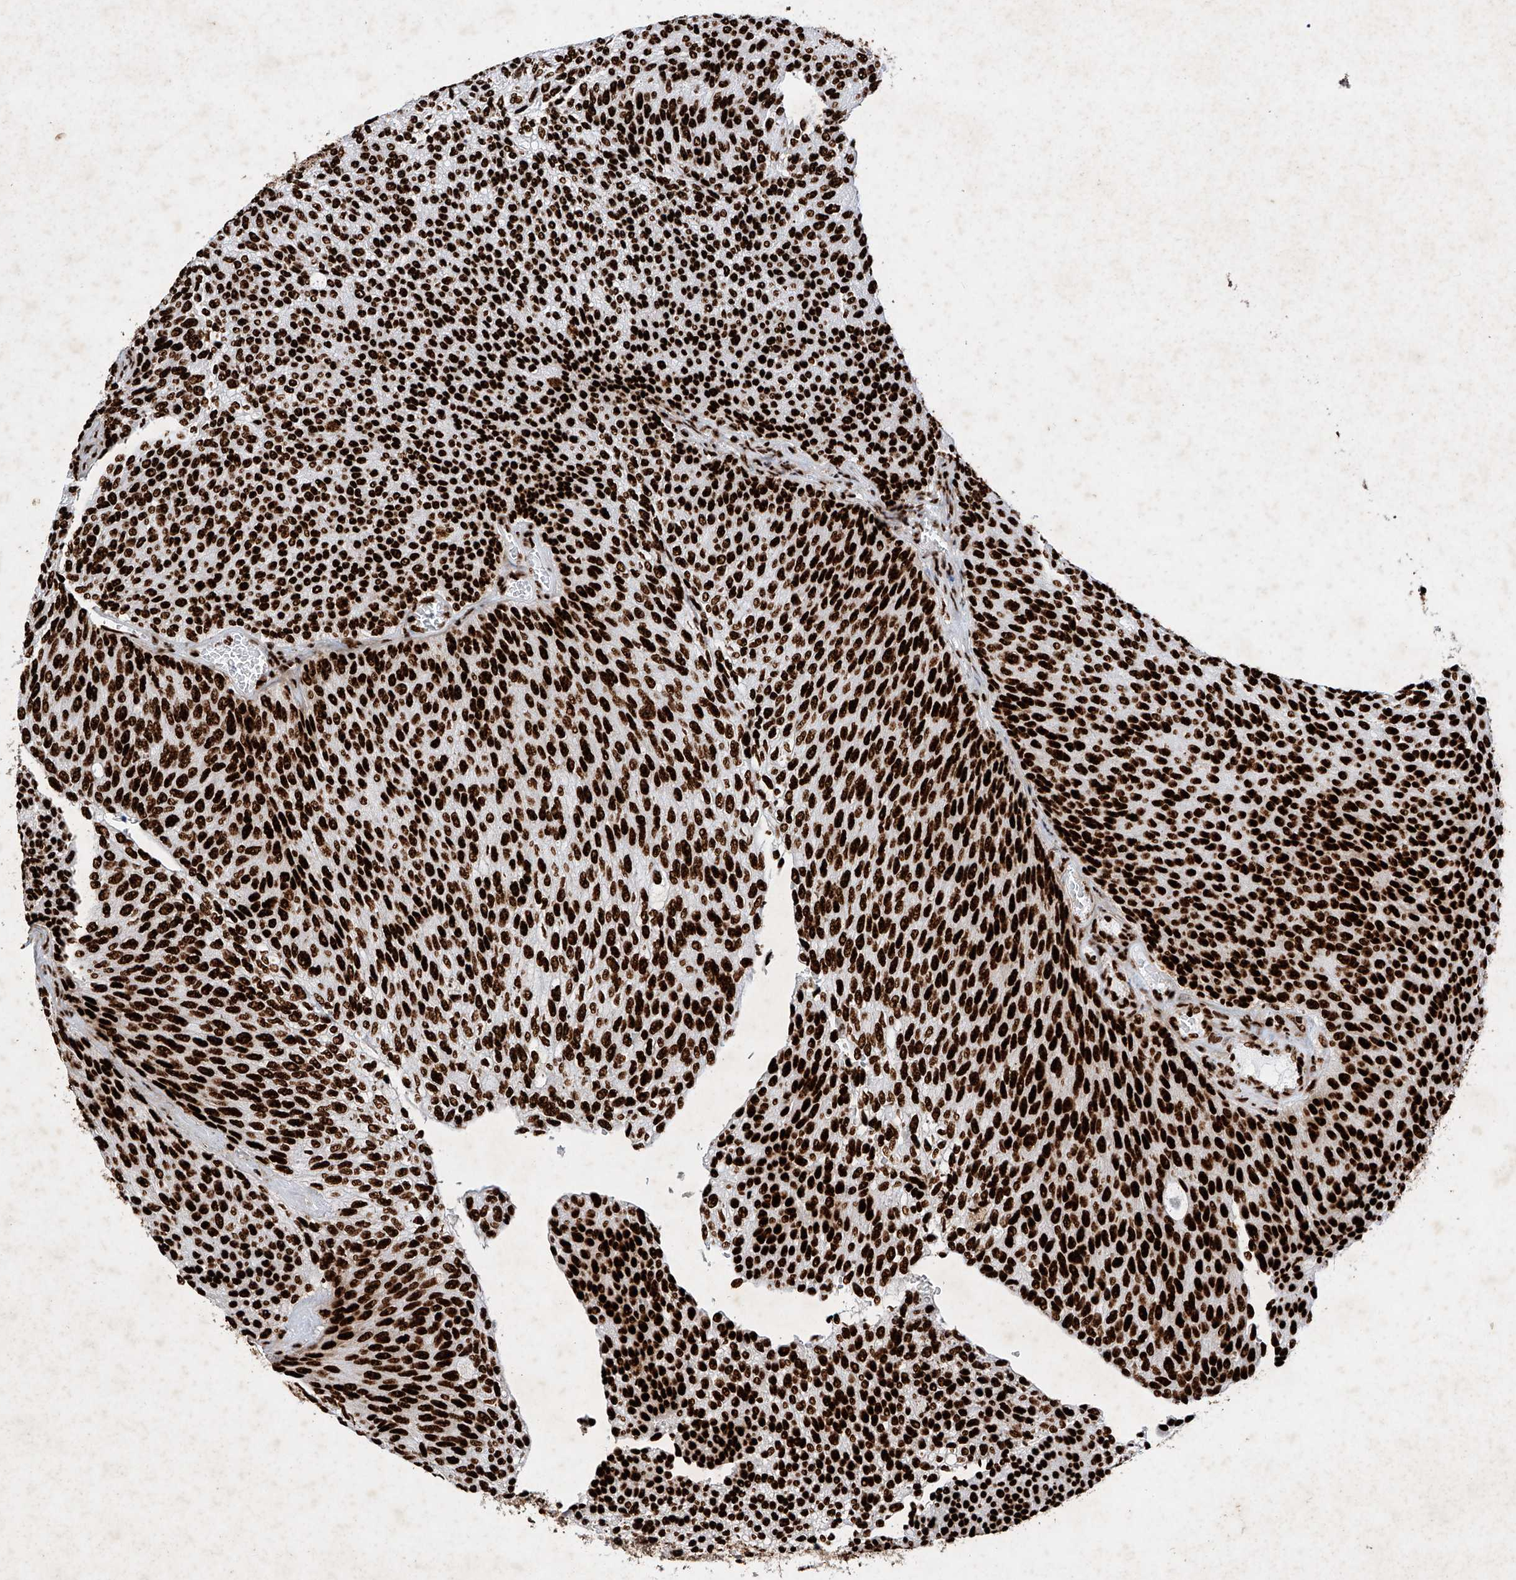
{"staining": {"intensity": "strong", "quantity": ">75%", "location": "nuclear"}, "tissue": "urothelial cancer", "cell_type": "Tumor cells", "image_type": "cancer", "snomed": [{"axis": "morphology", "description": "Urothelial carcinoma, Low grade"}, {"axis": "topography", "description": "Urinary bladder"}], "caption": "The image shows a brown stain indicating the presence of a protein in the nuclear of tumor cells in urothelial carcinoma (low-grade). (DAB IHC, brown staining for protein, blue staining for nuclei).", "gene": "SRSF6", "patient": {"sex": "female", "age": 79}}